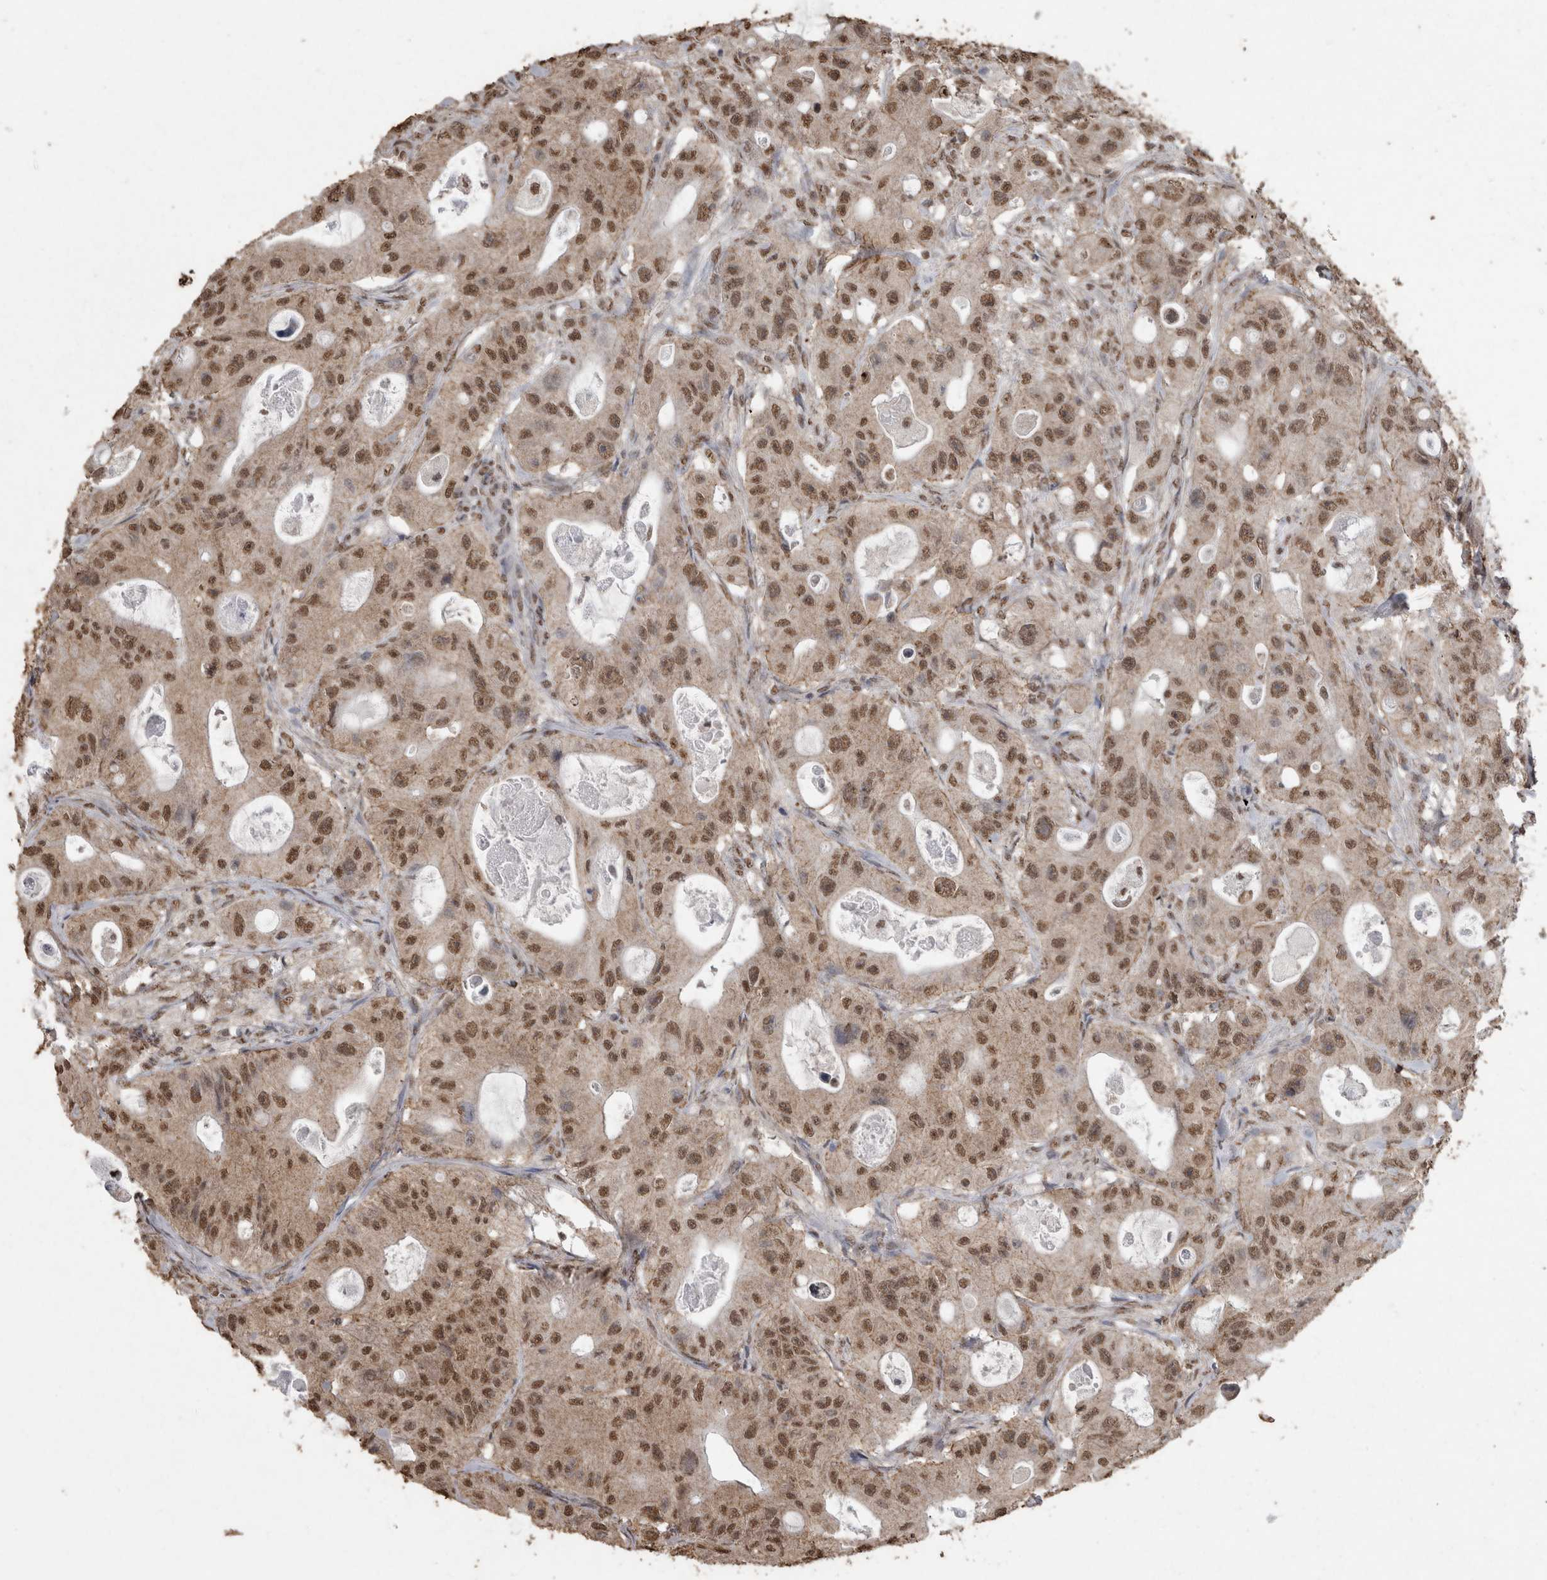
{"staining": {"intensity": "moderate", "quantity": ">75%", "location": "nuclear"}, "tissue": "colorectal cancer", "cell_type": "Tumor cells", "image_type": "cancer", "snomed": [{"axis": "morphology", "description": "Adenocarcinoma, NOS"}, {"axis": "topography", "description": "Colon"}], "caption": "Colorectal cancer (adenocarcinoma) stained with DAB (3,3'-diaminobenzidine) IHC shows medium levels of moderate nuclear expression in about >75% of tumor cells. The staining was performed using DAB to visualize the protein expression in brown, while the nuclei were stained in blue with hematoxylin (Magnification: 20x).", "gene": "SMAD7", "patient": {"sex": "female", "age": 46}}